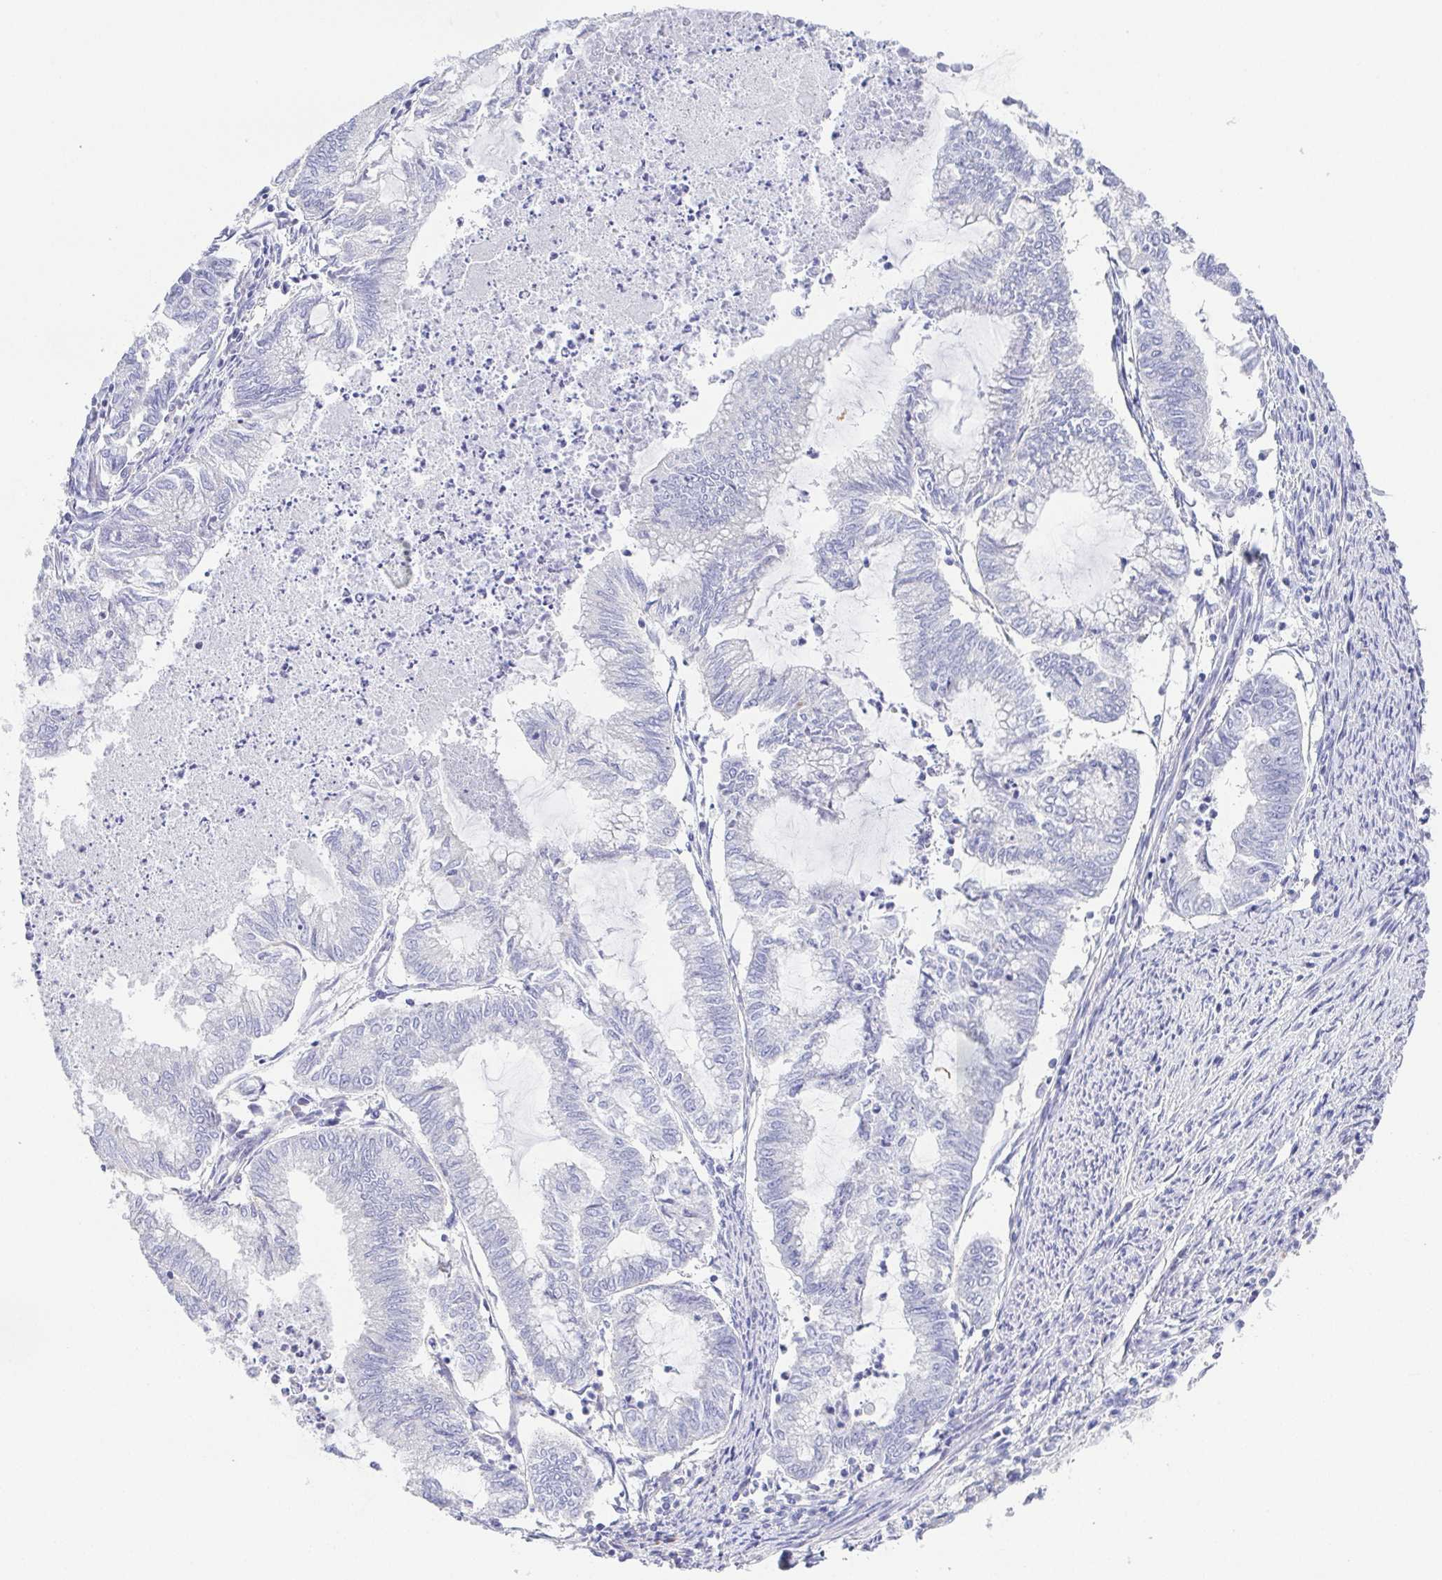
{"staining": {"intensity": "negative", "quantity": "none", "location": "none"}, "tissue": "endometrial cancer", "cell_type": "Tumor cells", "image_type": "cancer", "snomed": [{"axis": "morphology", "description": "Adenocarcinoma, NOS"}, {"axis": "topography", "description": "Endometrium"}], "caption": "High magnification brightfield microscopy of endometrial adenocarcinoma stained with DAB (brown) and counterstained with hematoxylin (blue): tumor cells show no significant positivity.", "gene": "PKDREJ", "patient": {"sex": "female", "age": 79}}